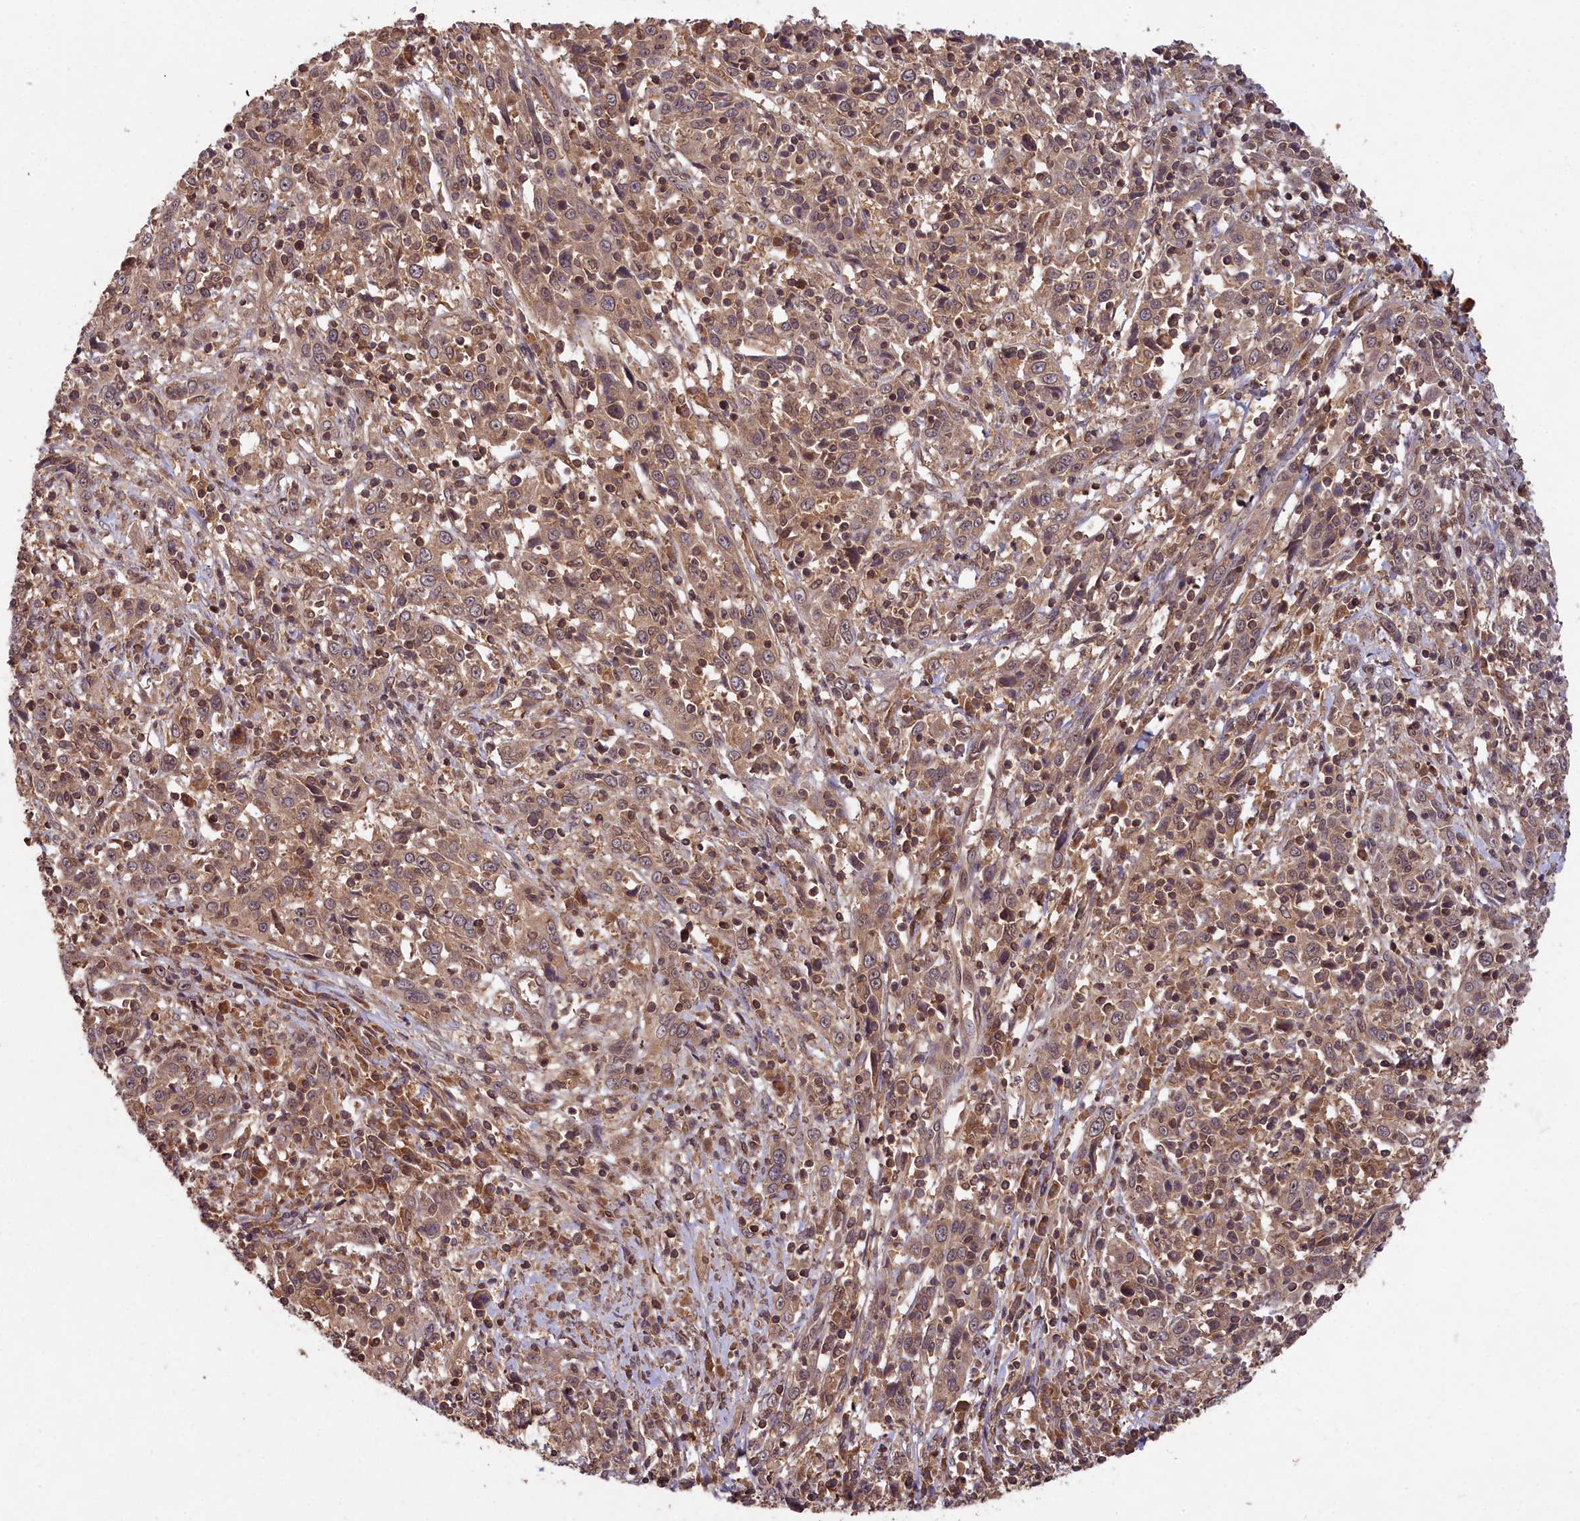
{"staining": {"intensity": "weak", "quantity": ">75%", "location": "cytoplasmic/membranous"}, "tissue": "cervical cancer", "cell_type": "Tumor cells", "image_type": "cancer", "snomed": [{"axis": "morphology", "description": "Squamous cell carcinoma, NOS"}, {"axis": "topography", "description": "Cervix"}], "caption": "The immunohistochemical stain highlights weak cytoplasmic/membranous expression in tumor cells of cervical cancer (squamous cell carcinoma) tissue. The staining was performed using DAB (3,3'-diaminobenzidine), with brown indicating positive protein expression. Nuclei are stained blue with hematoxylin.", "gene": "CHAC1", "patient": {"sex": "female", "age": 46}}